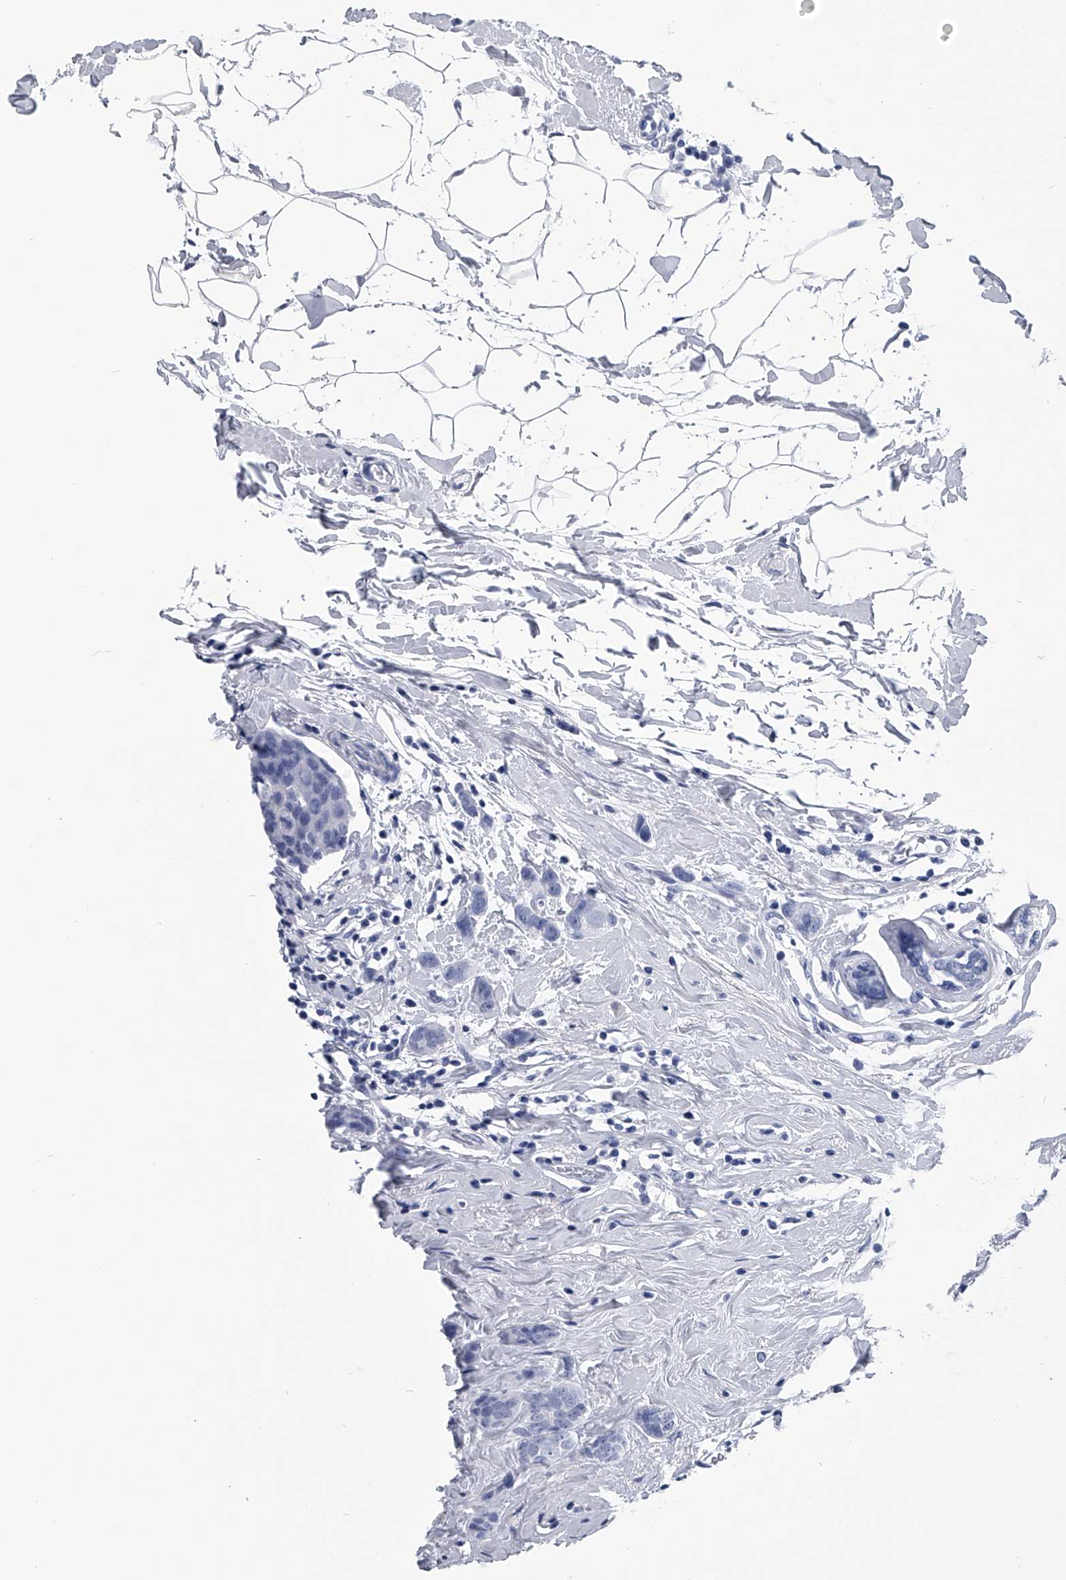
{"staining": {"intensity": "negative", "quantity": "none", "location": "none"}, "tissue": "breast cancer", "cell_type": "Tumor cells", "image_type": "cancer", "snomed": [{"axis": "morphology", "description": "Normal tissue, NOS"}, {"axis": "morphology", "description": "Duct carcinoma"}, {"axis": "topography", "description": "Breast"}], "caption": "Protein analysis of breast cancer reveals no significant expression in tumor cells.", "gene": "PDXK", "patient": {"sex": "female", "age": 50}}